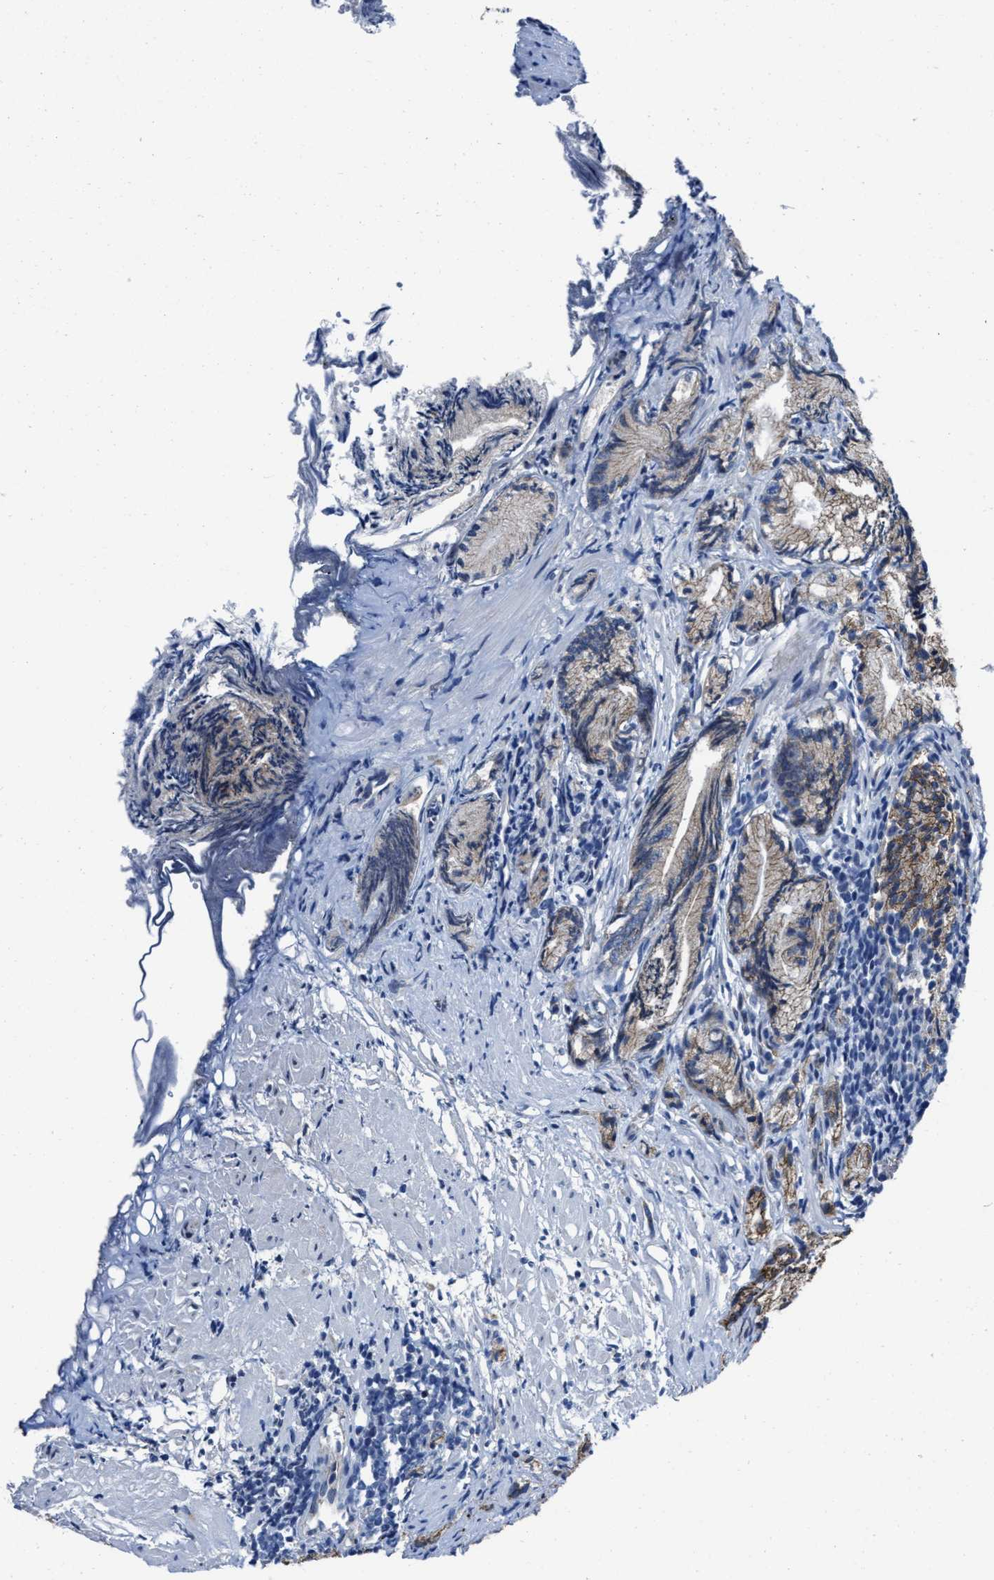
{"staining": {"intensity": "moderate", "quantity": ">75%", "location": "cytoplasmic/membranous"}, "tissue": "prostate cancer", "cell_type": "Tumor cells", "image_type": "cancer", "snomed": [{"axis": "morphology", "description": "Adenocarcinoma, Low grade"}, {"axis": "topography", "description": "Prostate"}], "caption": "Human prostate cancer (low-grade adenocarcinoma) stained with a brown dye shows moderate cytoplasmic/membranous positive positivity in about >75% of tumor cells.", "gene": "GHITM", "patient": {"sex": "male", "age": 89}}